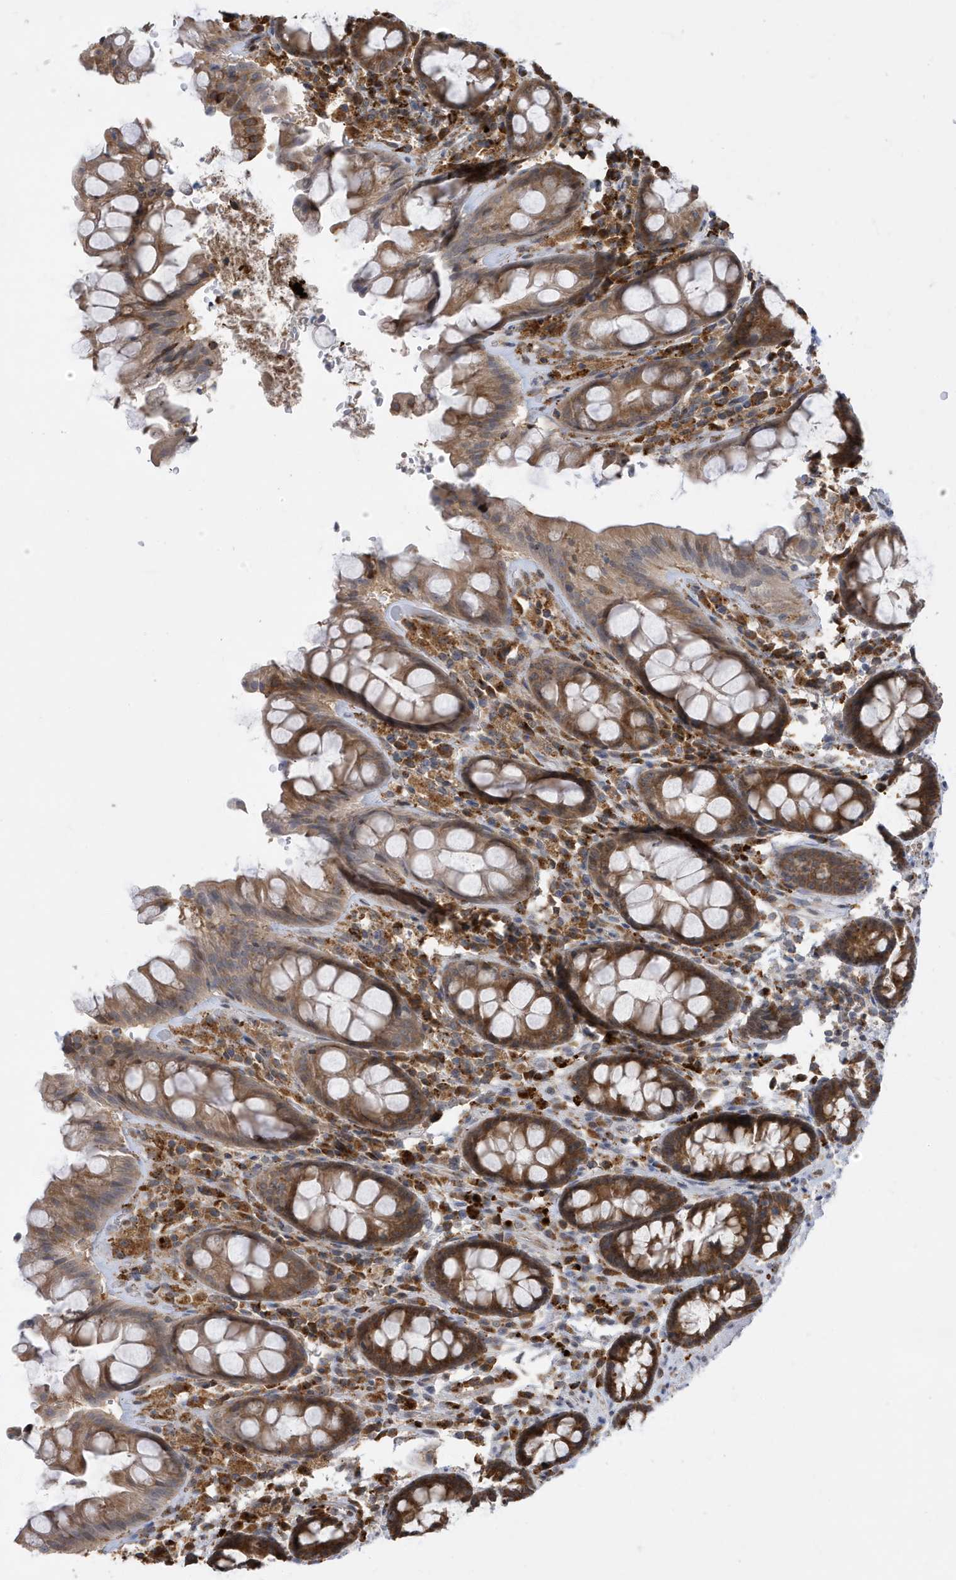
{"staining": {"intensity": "strong", "quantity": ">75%", "location": "cytoplasmic/membranous"}, "tissue": "rectum", "cell_type": "Glandular cells", "image_type": "normal", "snomed": [{"axis": "morphology", "description": "Normal tissue, NOS"}, {"axis": "topography", "description": "Rectum"}], "caption": "This is a histology image of immunohistochemistry staining of unremarkable rectum, which shows strong expression in the cytoplasmic/membranous of glandular cells.", "gene": "ZNF507", "patient": {"sex": "male", "age": 64}}